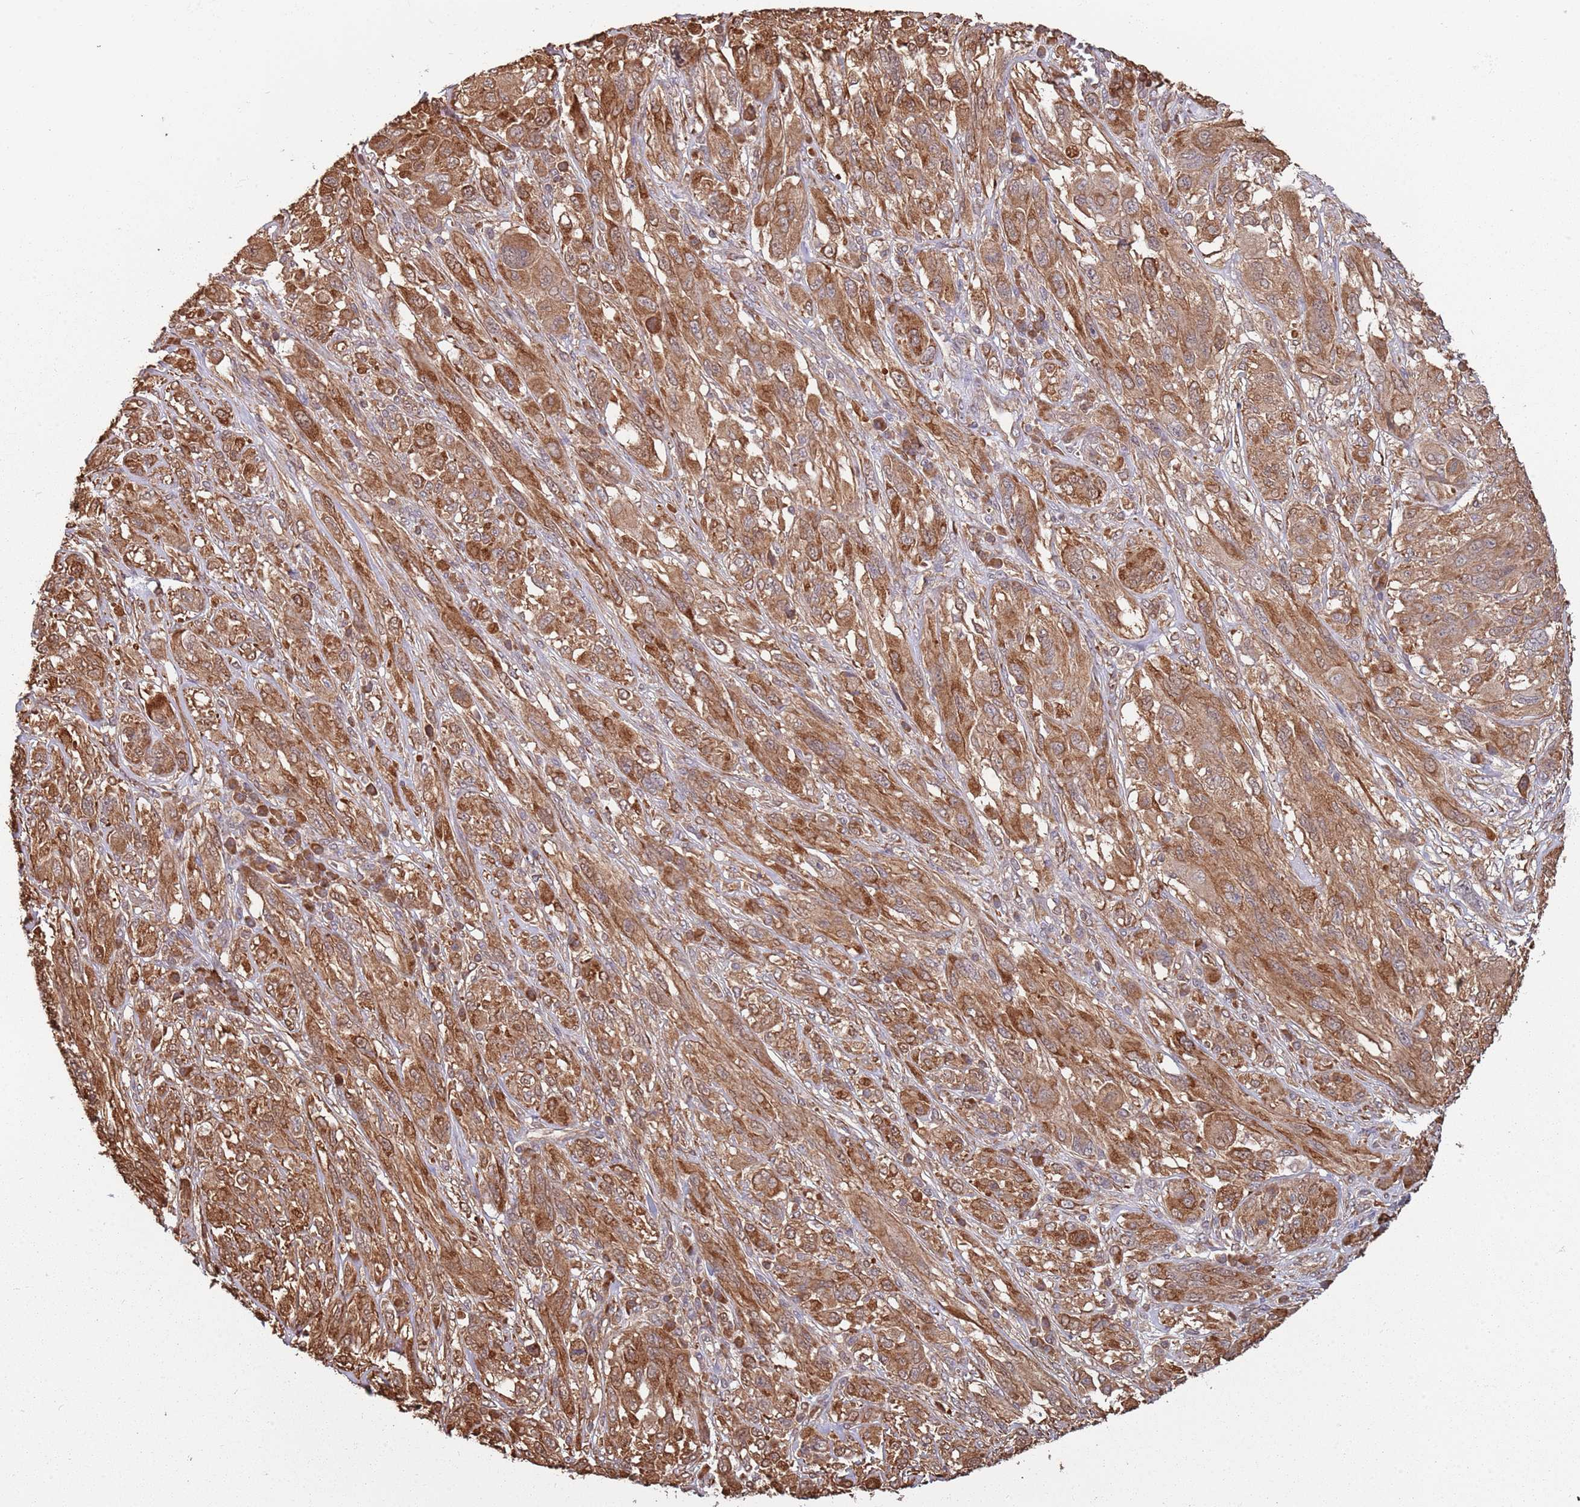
{"staining": {"intensity": "strong", "quantity": ">75%", "location": "cytoplasmic/membranous"}, "tissue": "melanoma", "cell_type": "Tumor cells", "image_type": "cancer", "snomed": [{"axis": "morphology", "description": "Malignant melanoma, NOS"}, {"axis": "topography", "description": "Skin"}], "caption": "Melanoma stained with a brown dye exhibits strong cytoplasmic/membranous positive expression in approximately >75% of tumor cells.", "gene": "COG4", "patient": {"sex": "female", "age": 91}}